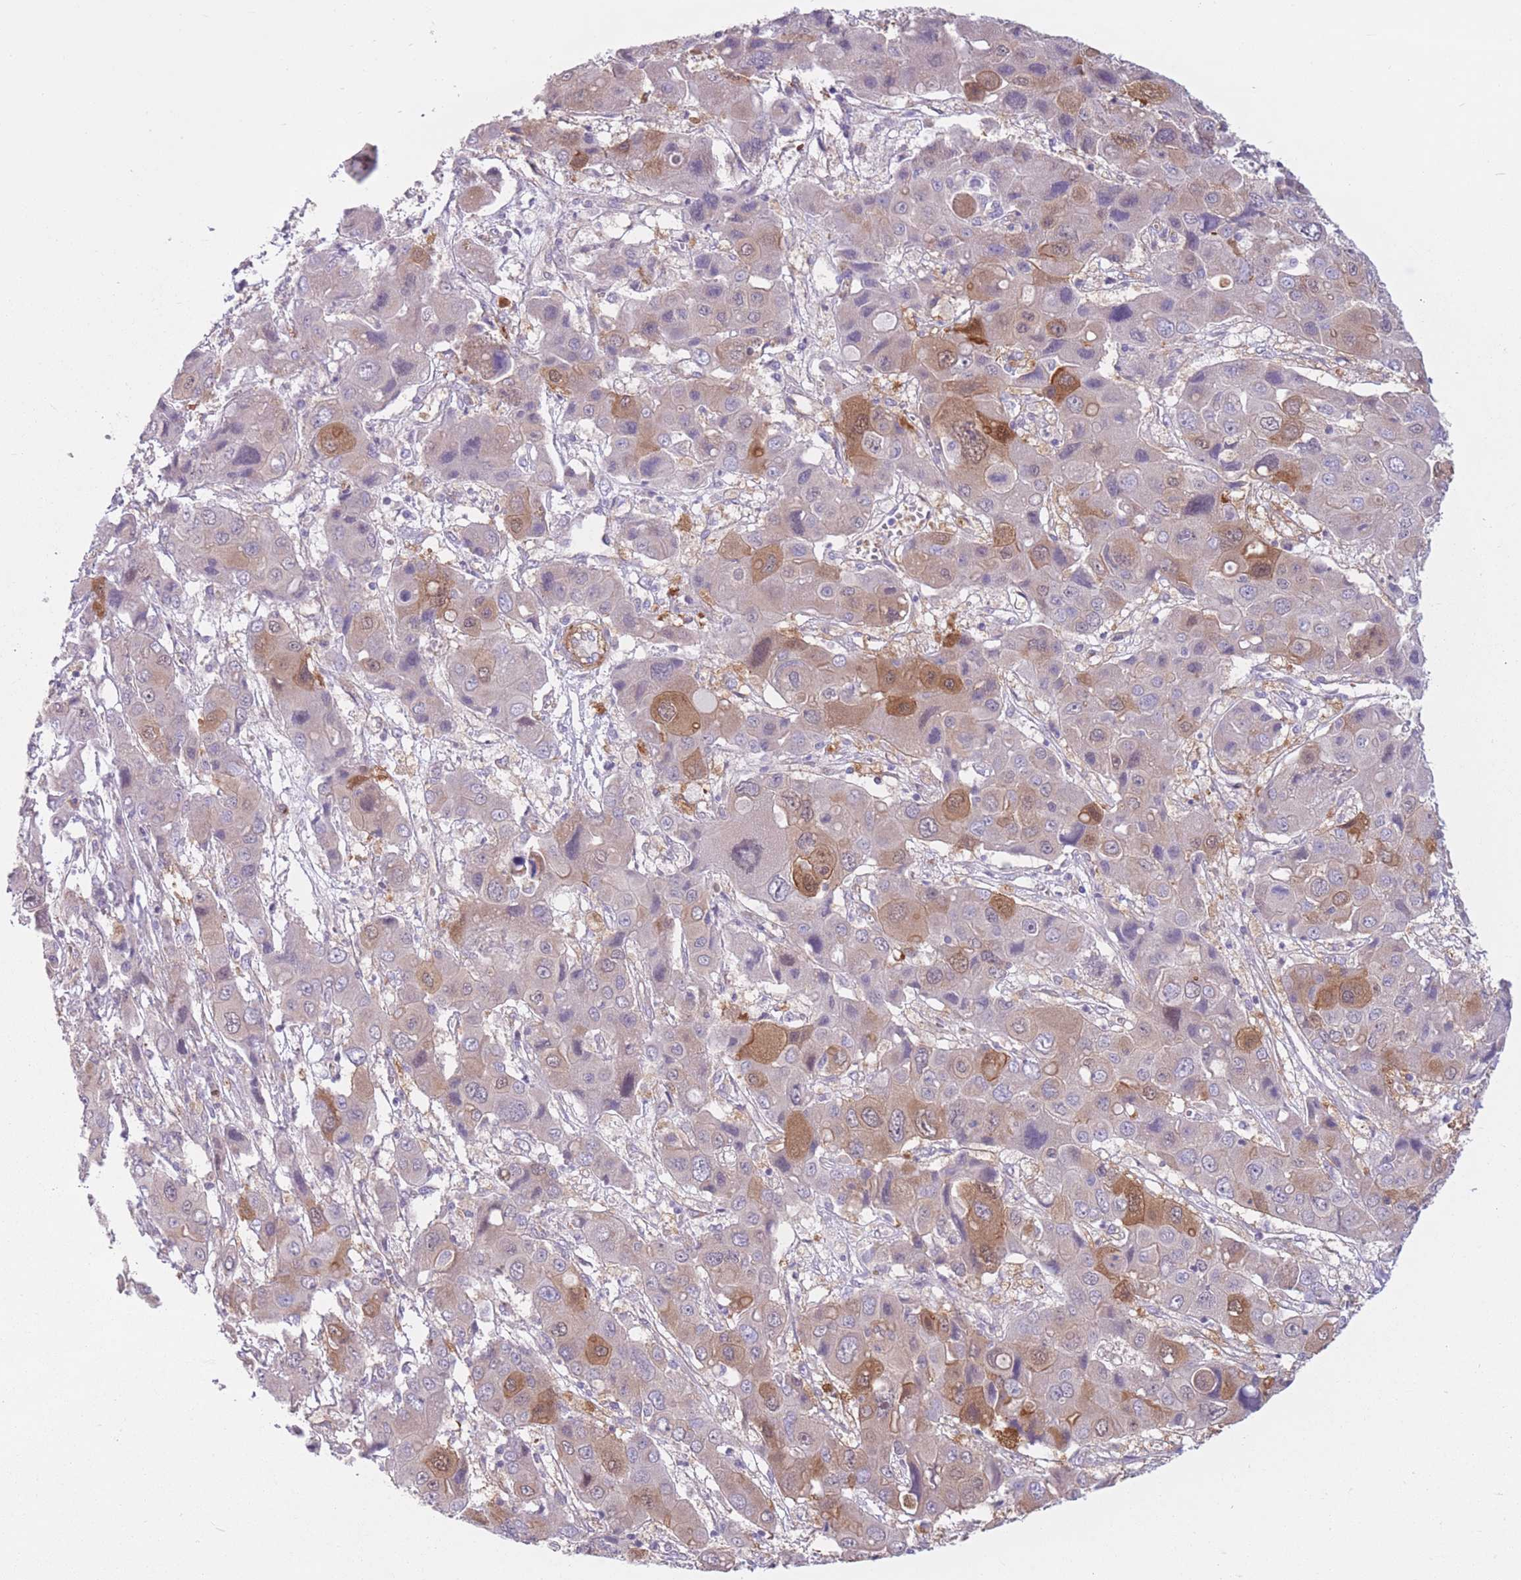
{"staining": {"intensity": "moderate", "quantity": "<25%", "location": "cytoplasmic/membranous"}, "tissue": "liver cancer", "cell_type": "Tumor cells", "image_type": "cancer", "snomed": [{"axis": "morphology", "description": "Cholangiocarcinoma"}, {"axis": "topography", "description": "Liver"}], "caption": "Immunohistochemistry of human liver cholangiocarcinoma displays low levels of moderate cytoplasmic/membranous expression in about <25% of tumor cells.", "gene": "SERPINB3", "patient": {"sex": "male", "age": 67}}